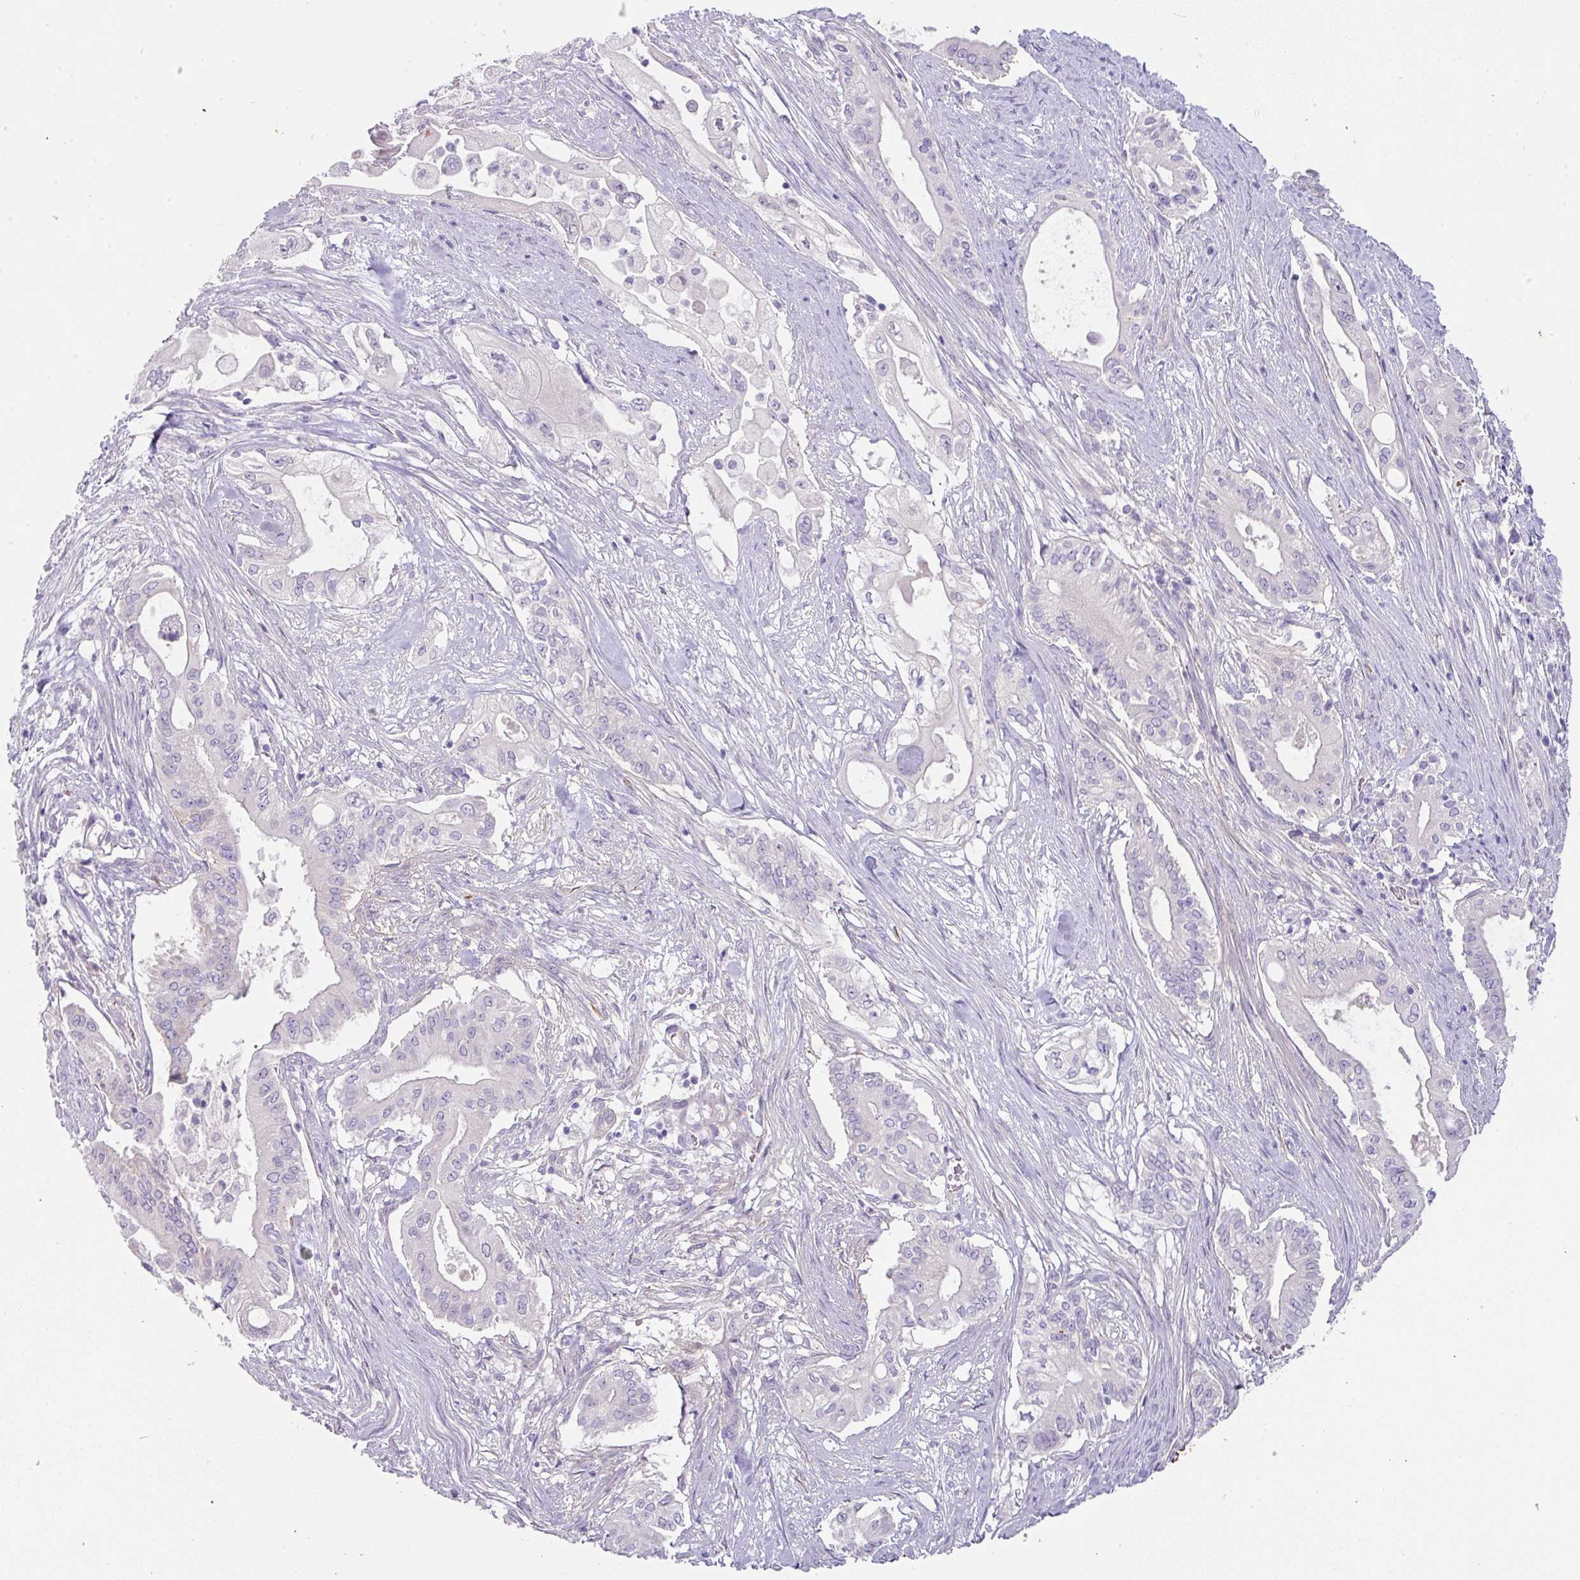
{"staining": {"intensity": "negative", "quantity": "none", "location": "none"}, "tissue": "pancreatic cancer", "cell_type": "Tumor cells", "image_type": "cancer", "snomed": [{"axis": "morphology", "description": "Adenocarcinoma, NOS"}, {"axis": "topography", "description": "Pancreas"}], "caption": "A histopathology image of pancreatic cancer stained for a protein demonstrates no brown staining in tumor cells. Nuclei are stained in blue.", "gene": "OR52N1", "patient": {"sex": "female", "age": 68}}